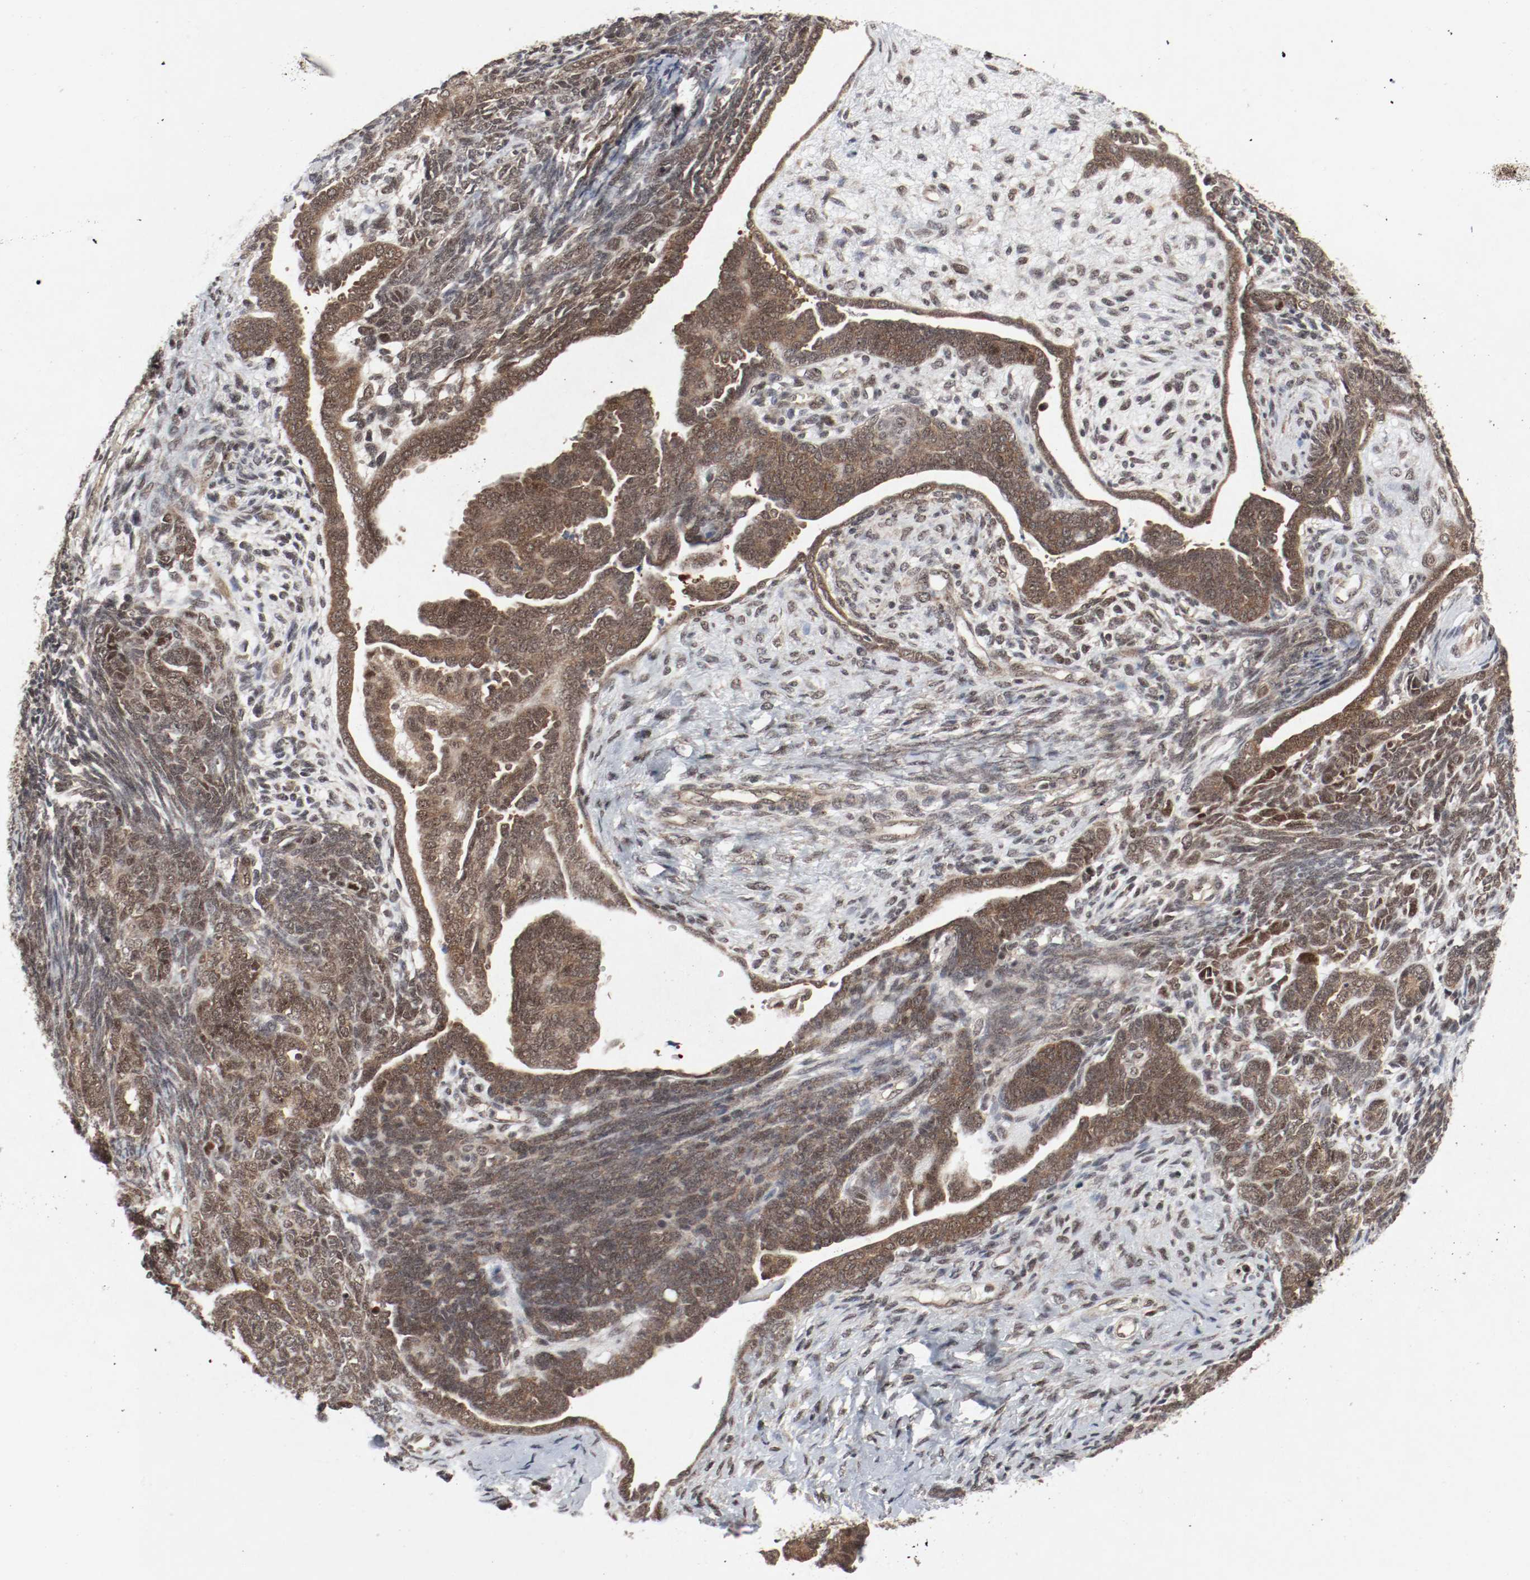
{"staining": {"intensity": "moderate", "quantity": ">75%", "location": "cytoplasmic/membranous,nuclear"}, "tissue": "endometrial cancer", "cell_type": "Tumor cells", "image_type": "cancer", "snomed": [{"axis": "morphology", "description": "Neoplasm, malignant, NOS"}, {"axis": "topography", "description": "Endometrium"}], "caption": "Human endometrial neoplasm (malignant) stained with a protein marker demonstrates moderate staining in tumor cells.", "gene": "CSNK2B", "patient": {"sex": "female", "age": 74}}